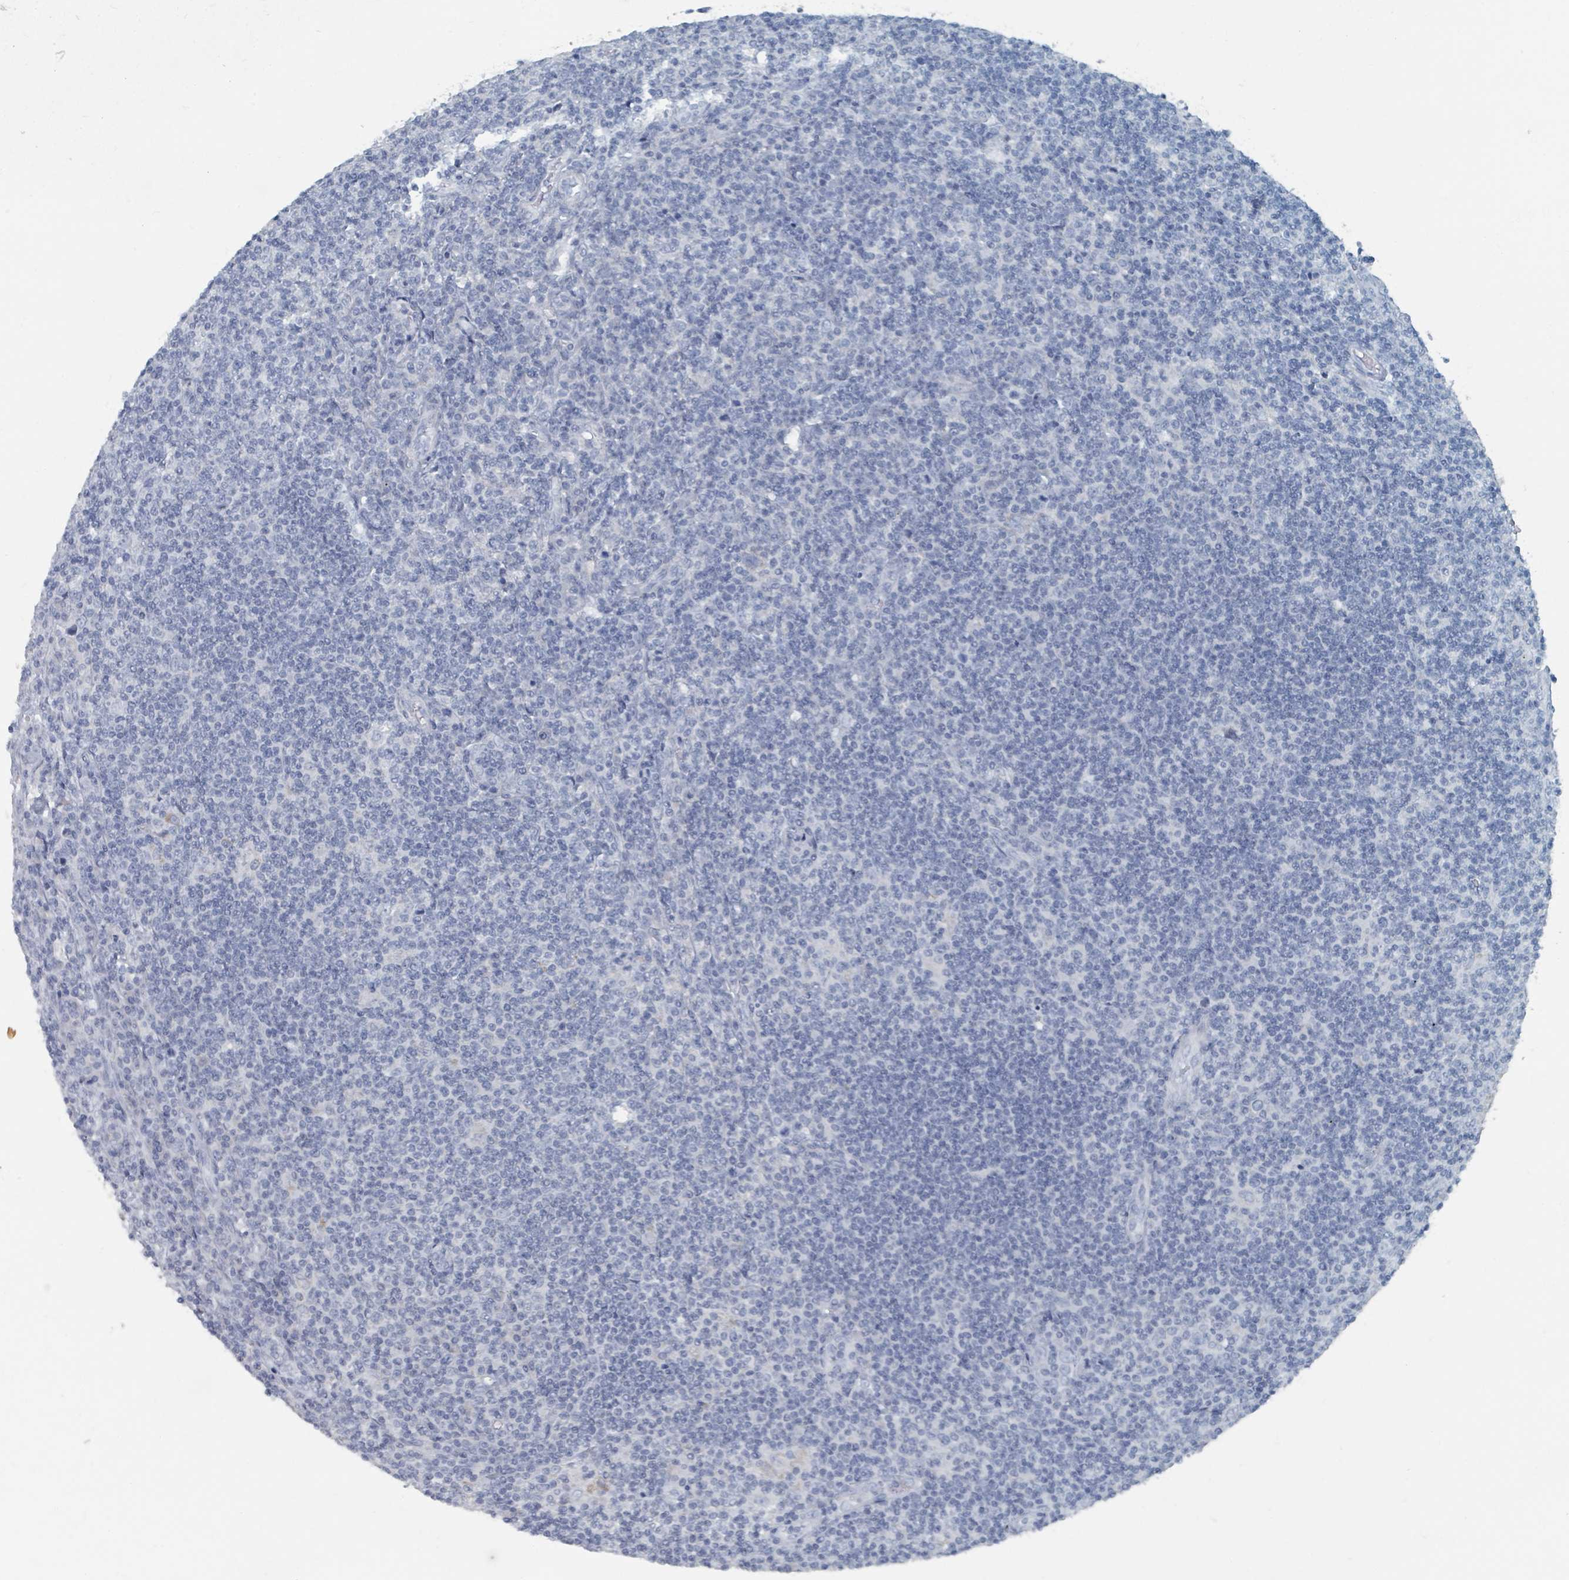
{"staining": {"intensity": "negative", "quantity": "none", "location": "none"}, "tissue": "lymphoma", "cell_type": "Tumor cells", "image_type": "cancer", "snomed": [{"axis": "morphology", "description": "Hodgkin's disease, NOS"}, {"axis": "topography", "description": "Lymph node"}], "caption": "IHC image of human Hodgkin's disease stained for a protein (brown), which reveals no staining in tumor cells. (Brightfield microscopy of DAB (3,3'-diaminobenzidine) immunohistochemistry at high magnification).", "gene": "GAMT", "patient": {"sex": "male", "age": 83}}